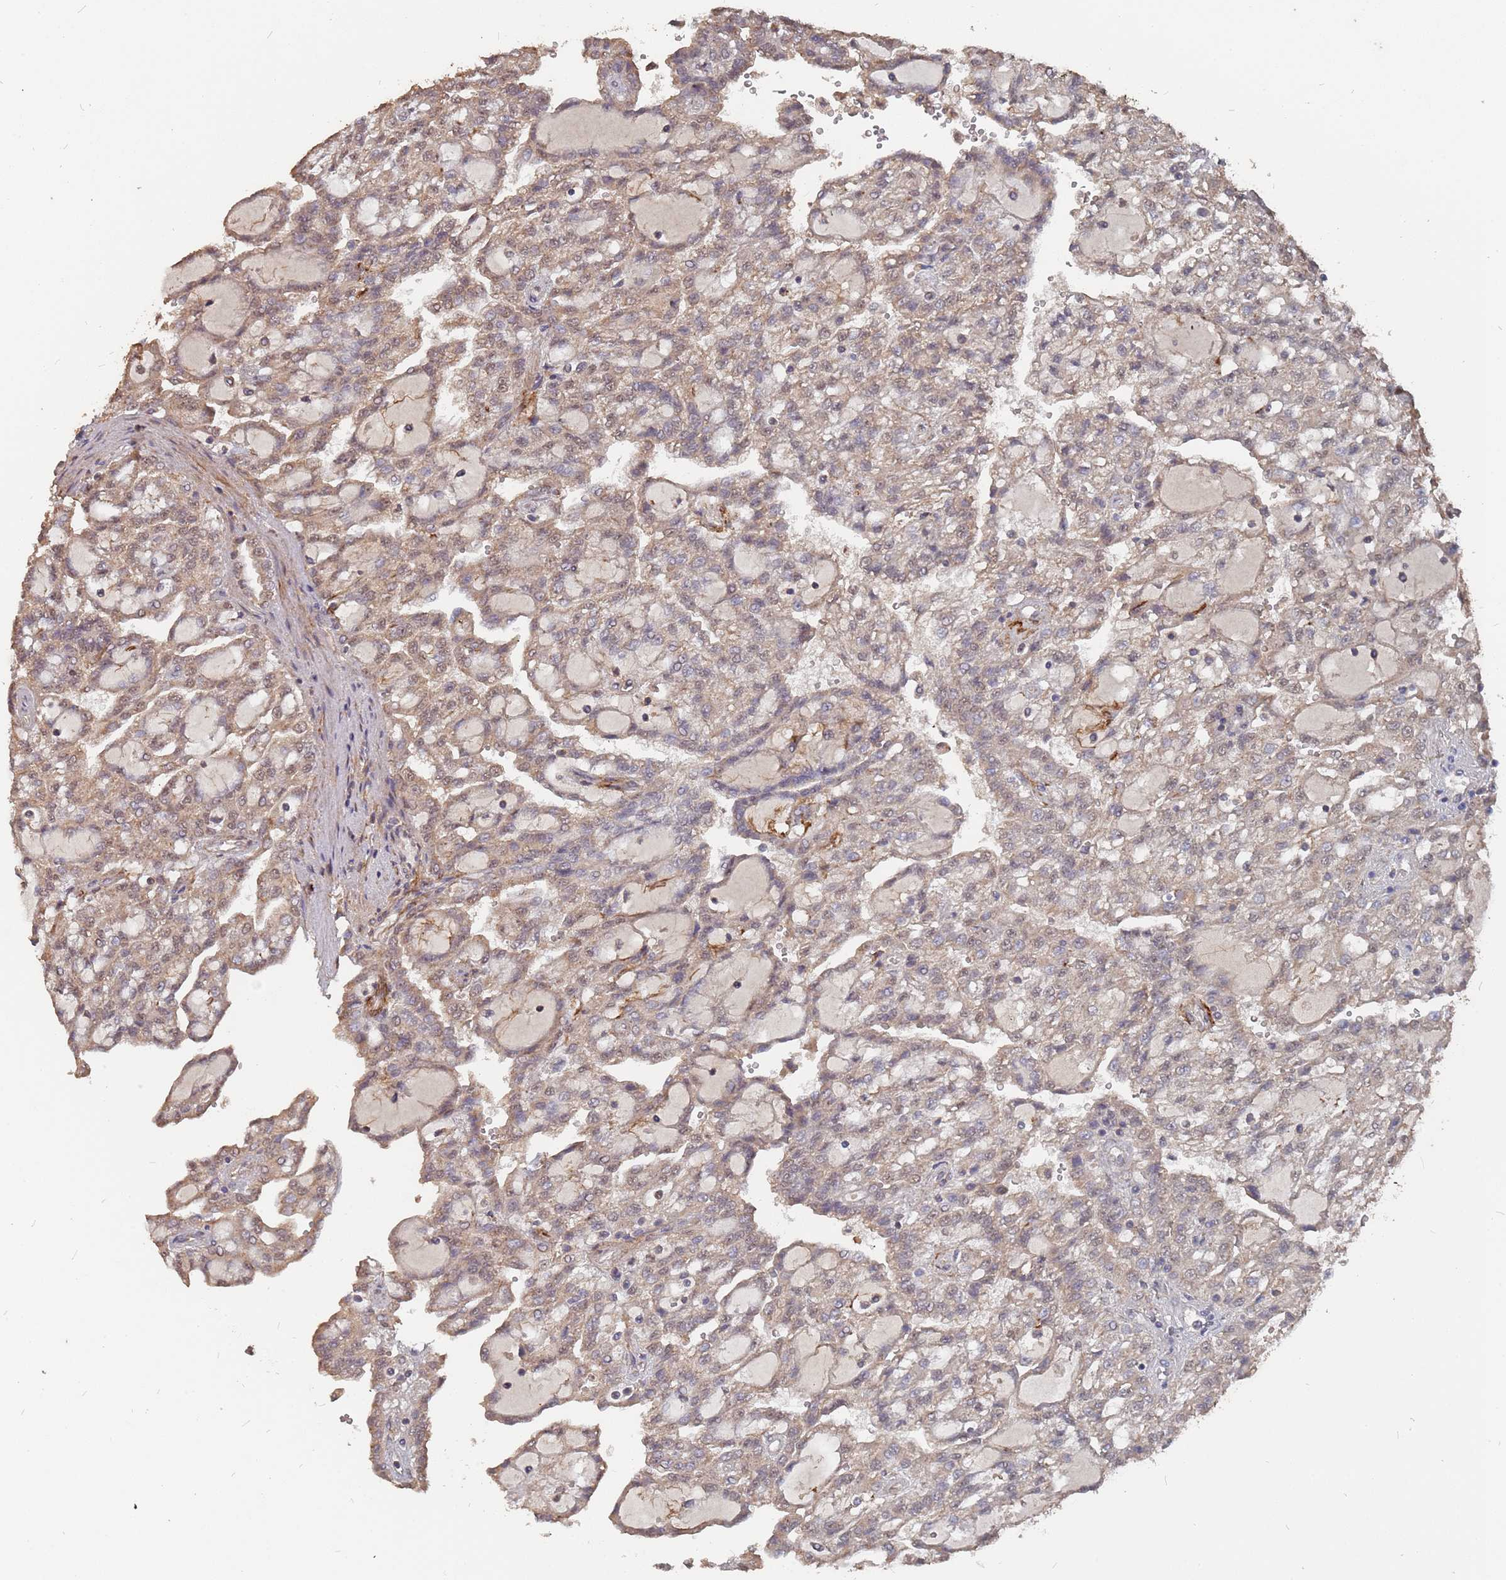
{"staining": {"intensity": "weak", "quantity": "25%-75%", "location": "cytoplasmic/membranous"}, "tissue": "renal cancer", "cell_type": "Tumor cells", "image_type": "cancer", "snomed": [{"axis": "morphology", "description": "Adenocarcinoma, NOS"}, {"axis": "topography", "description": "Kidney"}], "caption": "Immunohistochemical staining of renal cancer shows low levels of weak cytoplasmic/membranous expression in approximately 25%-75% of tumor cells.", "gene": "PRORP", "patient": {"sex": "male", "age": 63}}